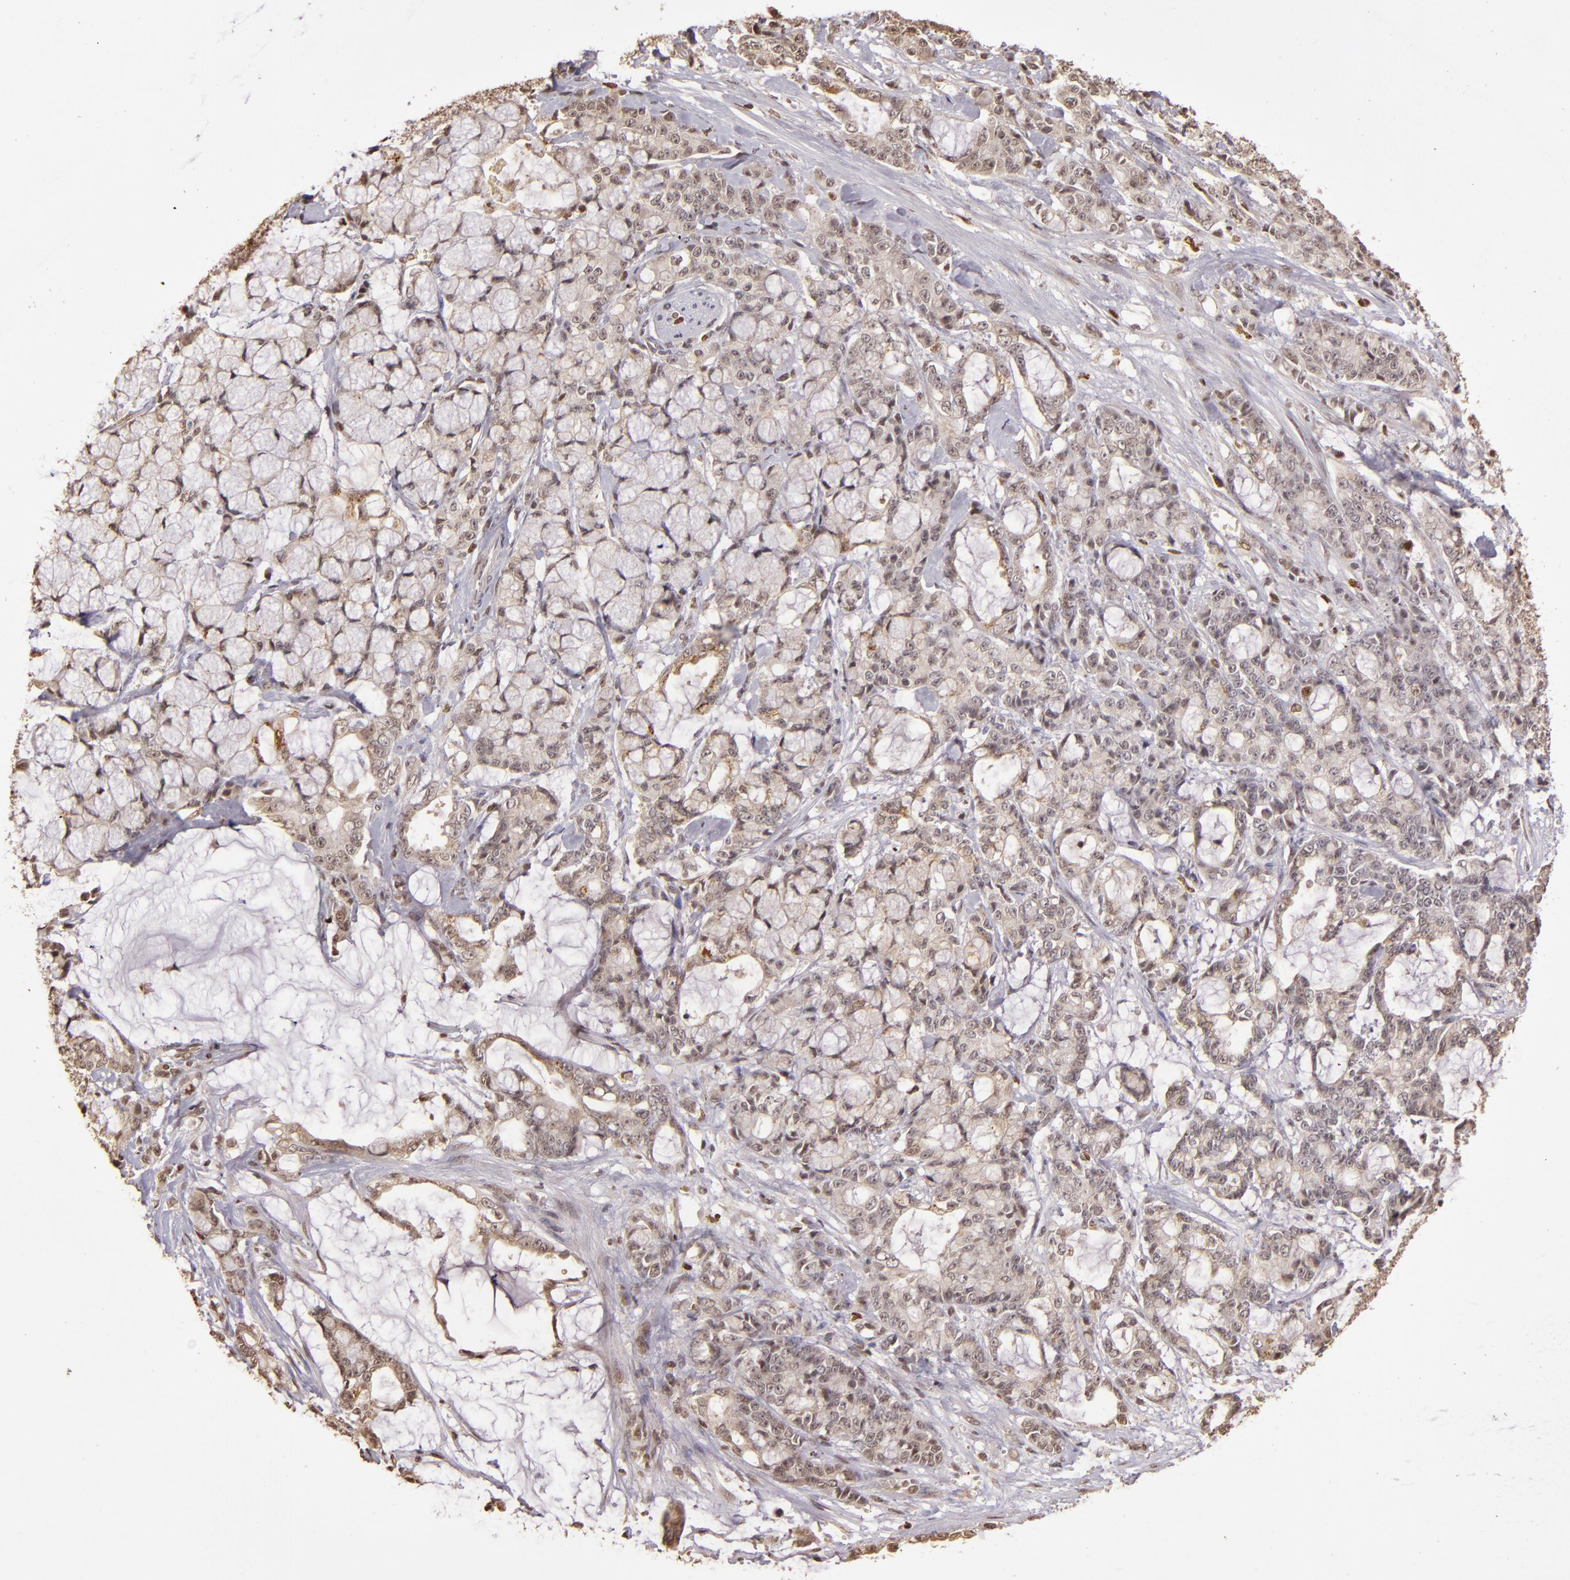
{"staining": {"intensity": "weak", "quantity": ">75%", "location": "cytoplasmic/membranous,nuclear"}, "tissue": "pancreatic cancer", "cell_type": "Tumor cells", "image_type": "cancer", "snomed": [{"axis": "morphology", "description": "Adenocarcinoma, NOS"}, {"axis": "topography", "description": "Pancreas"}], "caption": "This photomicrograph exhibits immunohistochemistry staining of pancreatic adenocarcinoma, with low weak cytoplasmic/membranous and nuclear expression in approximately >75% of tumor cells.", "gene": "CUL1", "patient": {"sex": "female", "age": 73}}